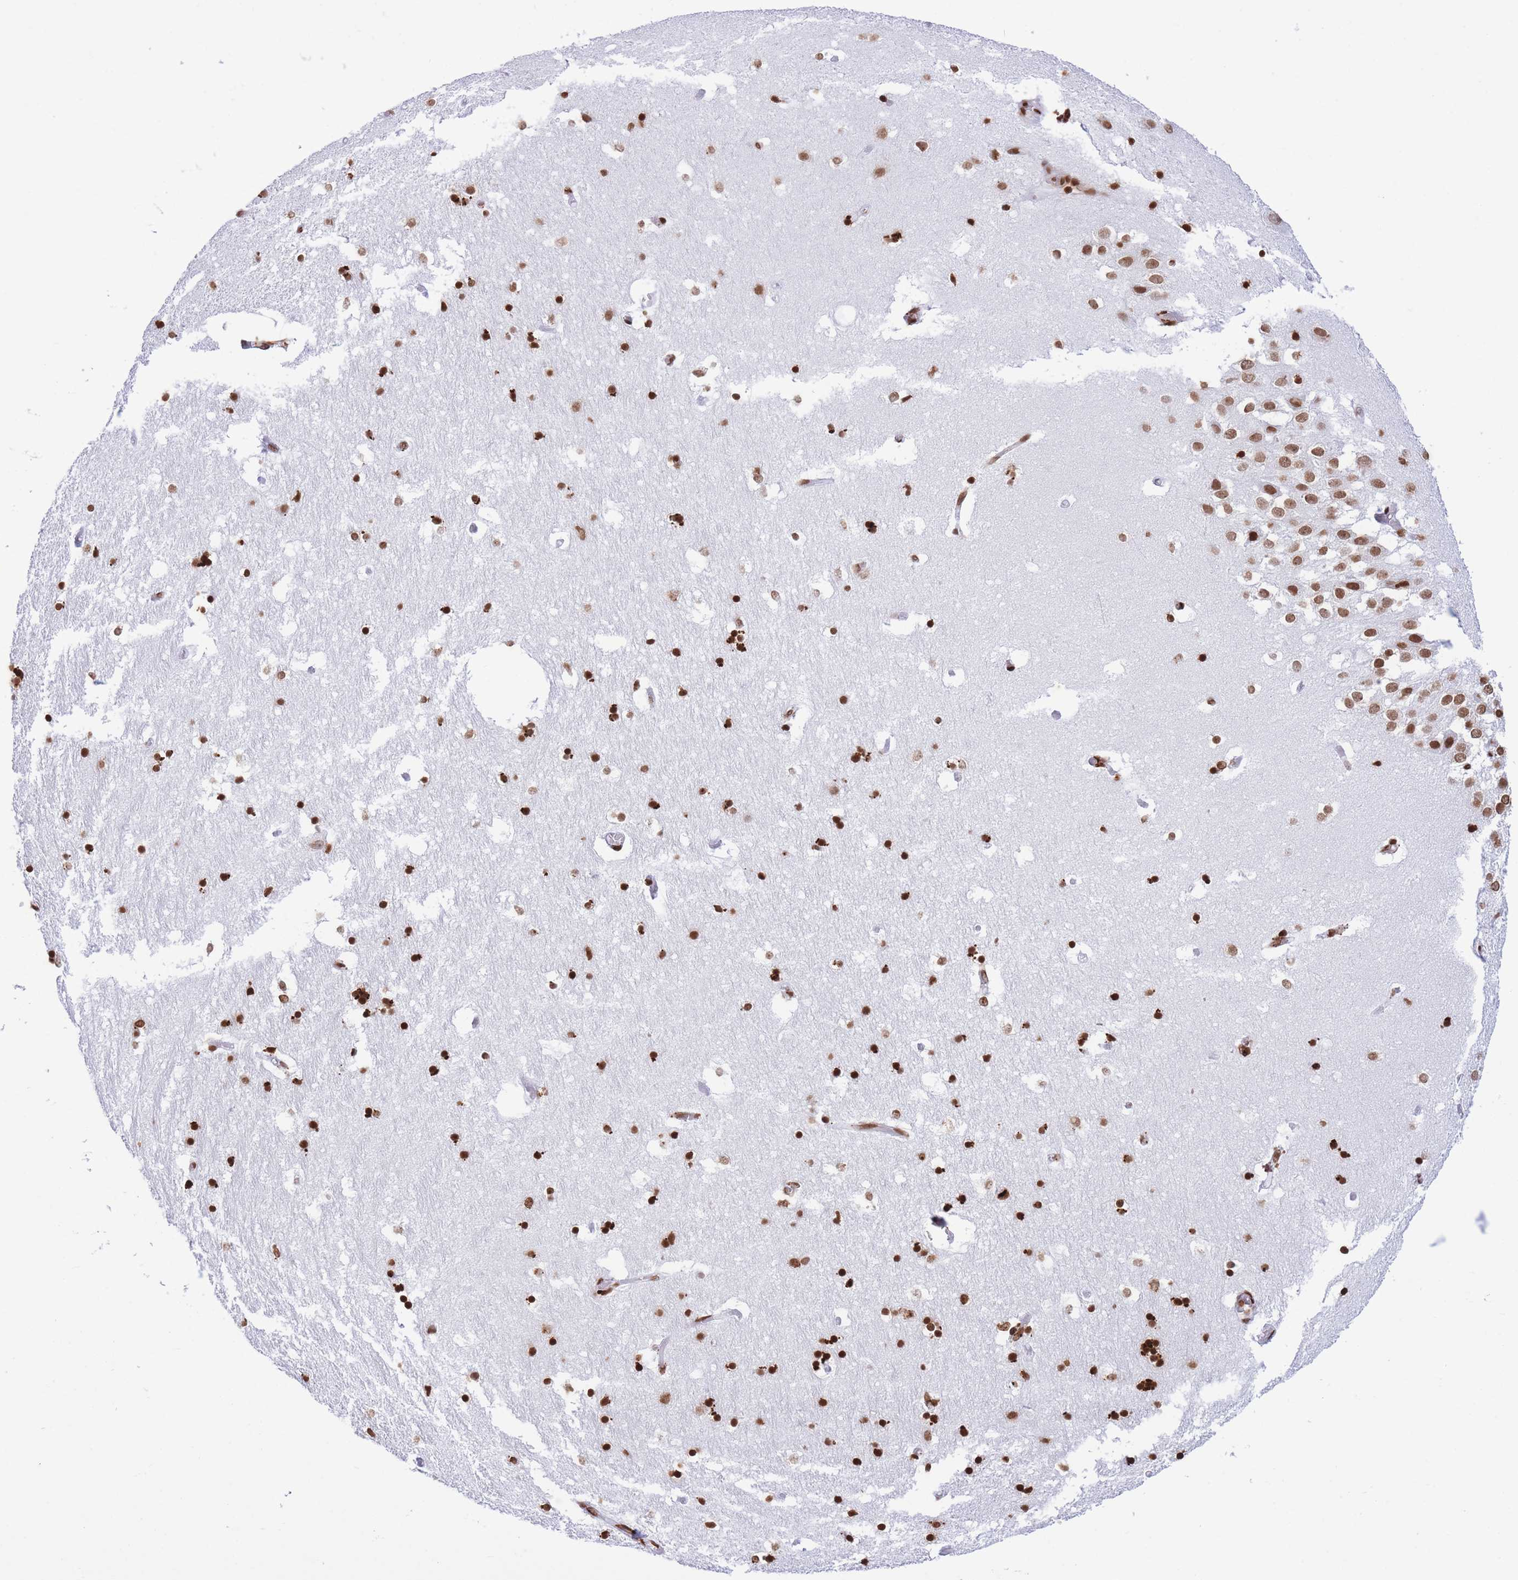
{"staining": {"intensity": "strong", "quantity": ">75%", "location": "nuclear"}, "tissue": "hippocampus", "cell_type": "Glial cells", "image_type": "normal", "snomed": [{"axis": "morphology", "description": "Normal tissue, NOS"}, {"axis": "topography", "description": "Hippocampus"}], "caption": "An IHC micrograph of normal tissue is shown. Protein staining in brown shows strong nuclear positivity in hippocampus within glial cells. The protein is stained brown, and the nuclei are stained in blue (DAB IHC with brightfield microscopy, high magnification).", "gene": "H2BC10", "patient": {"sex": "female", "age": 52}}